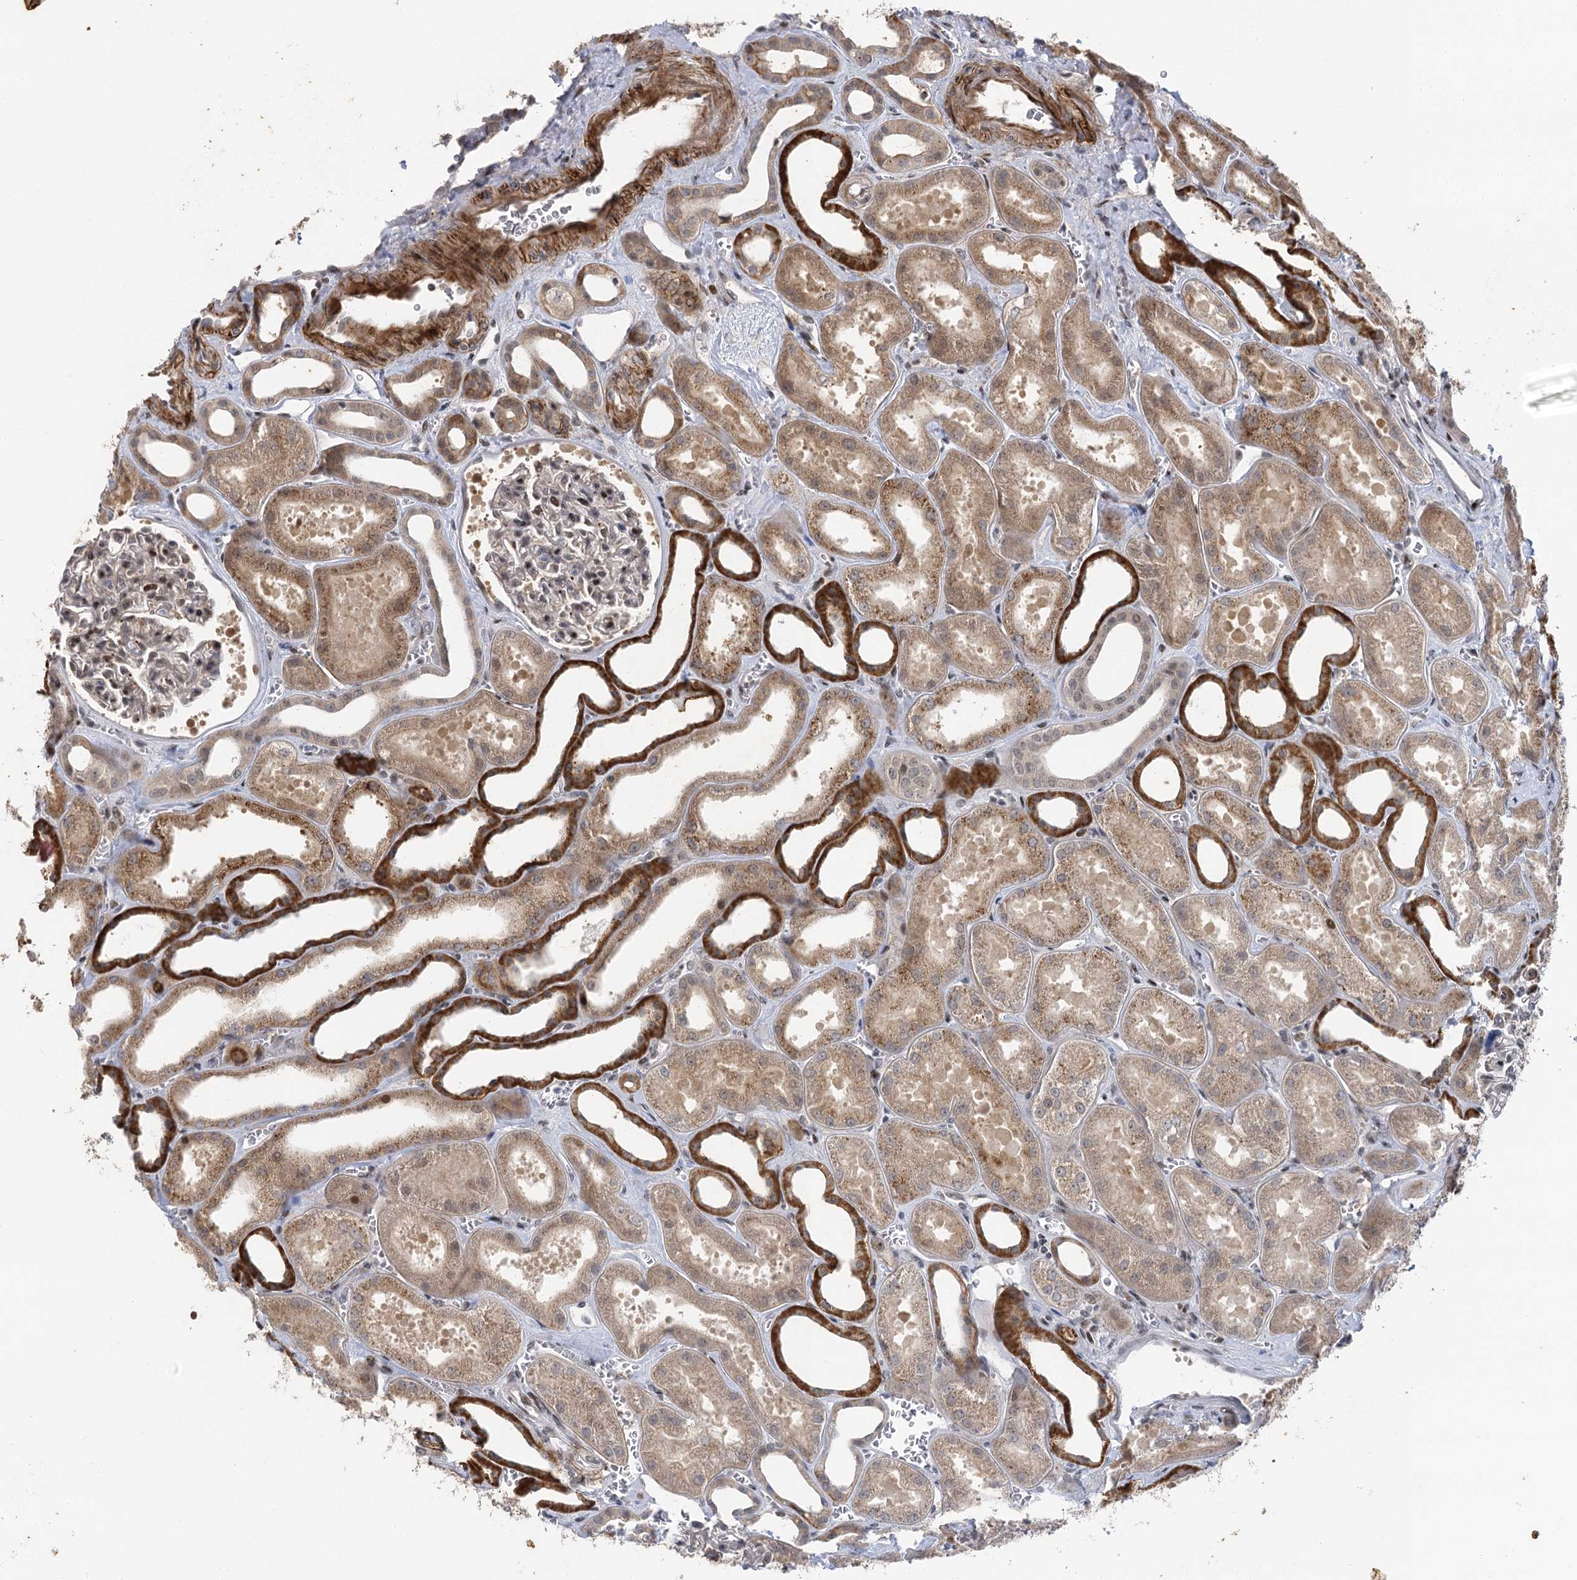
{"staining": {"intensity": "weak", "quantity": "<25%", "location": "cytoplasmic/membranous"}, "tissue": "kidney", "cell_type": "Cells in glomeruli", "image_type": "normal", "snomed": [{"axis": "morphology", "description": "Normal tissue, NOS"}, {"axis": "morphology", "description": "Adenocarcinoma, NOS"}, {"axis": "topography", "description": "Kidney"}], "caption": "DAB immunohistochemical staining of unremarkable human kidney exhibits no significant positivity in cells in glomeruli.", "gene": "IL11RA", "patient": {"sex": "female", "age": 68}}